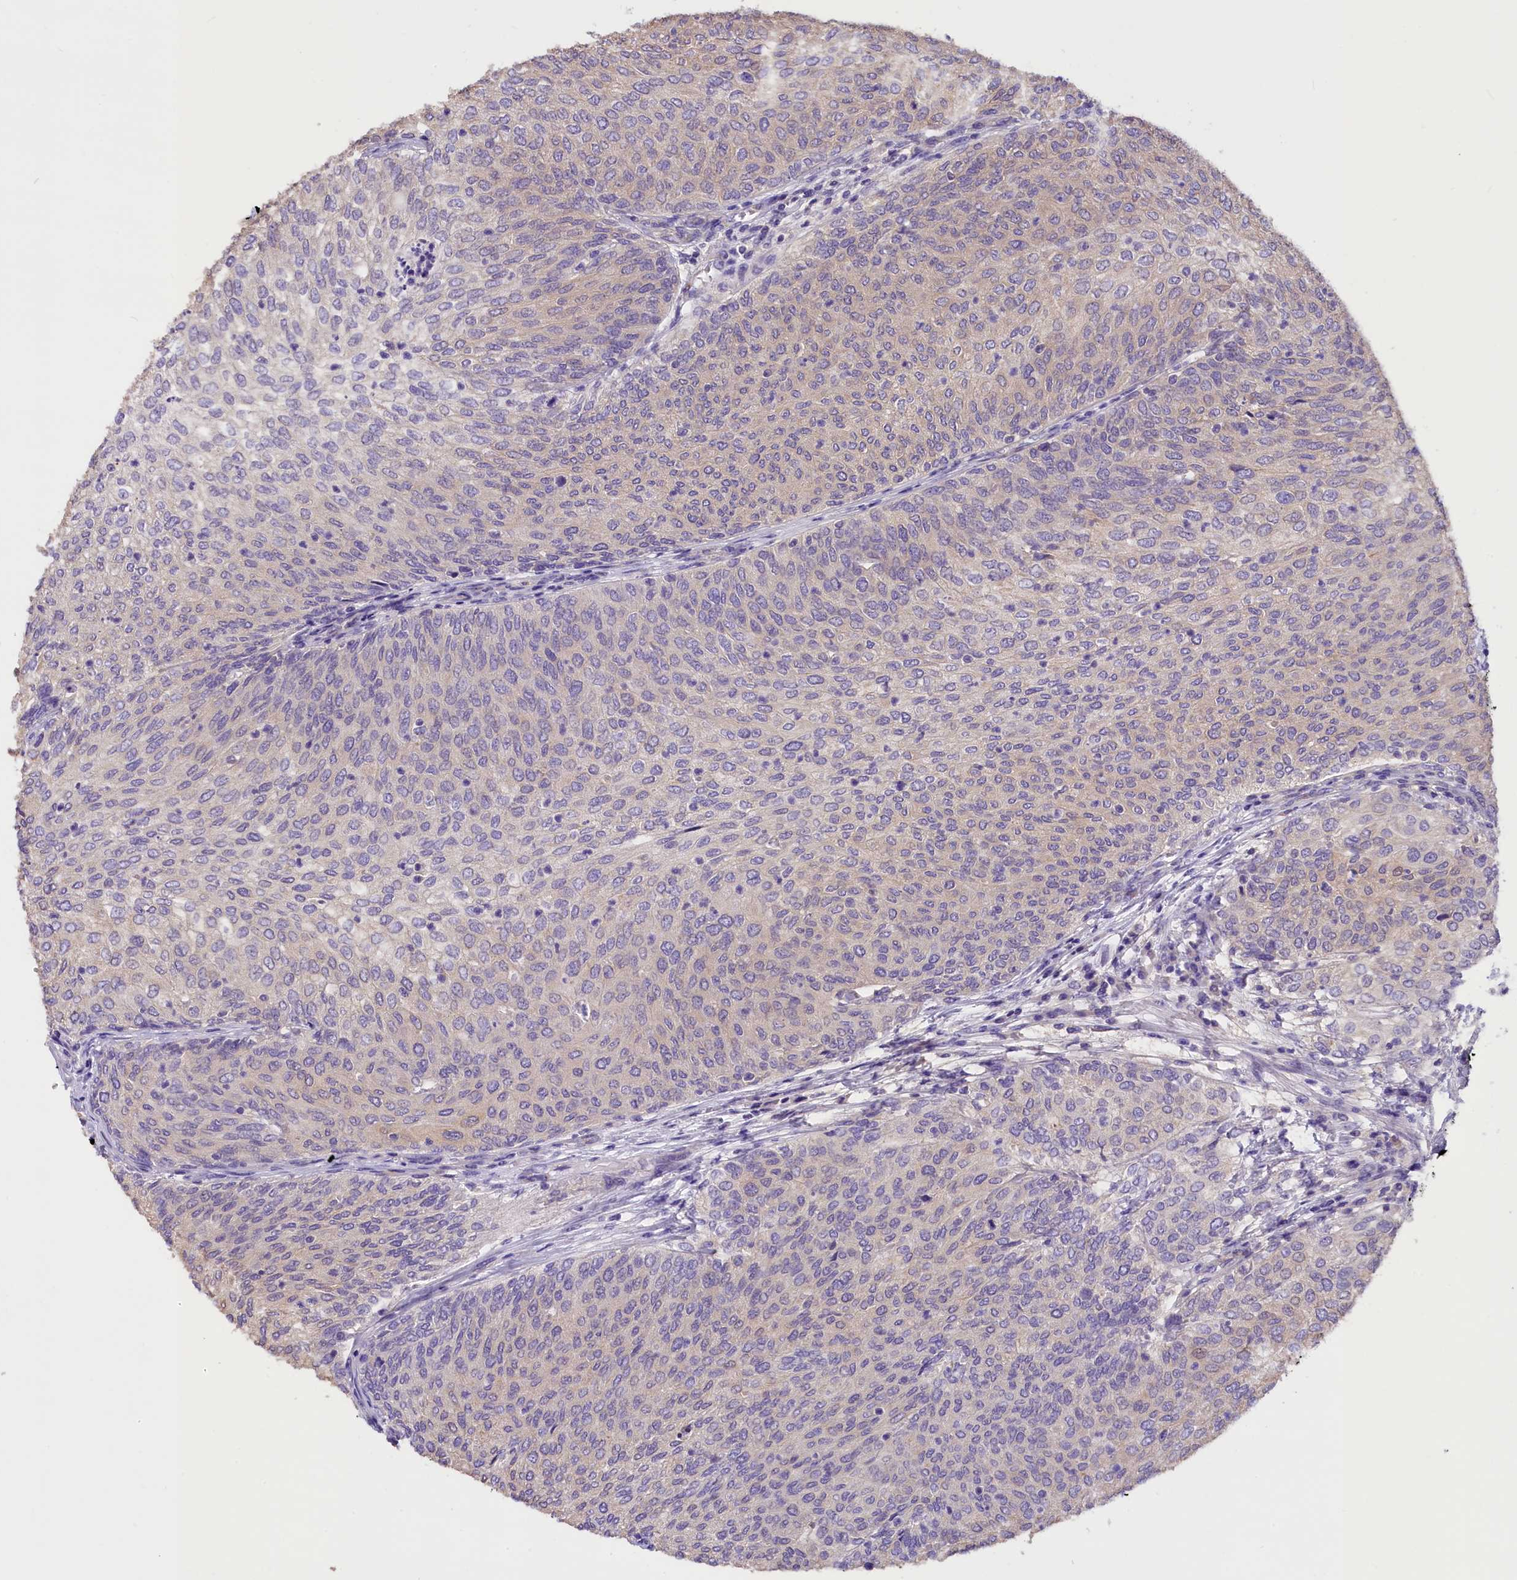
{"staining": {"intensity": "negative", "quantity": "none", "location": "none"}, "tissue": "urothelial cancer", "cell_type": "Tumor cells", "image_type": "cancer", "snomed": [{"axis": "morphology", "description": "Urothelial carcinoma, Low grade"}, {"axis": "topography", "description": "Urinary bladder"}], "caption": "The micrograph displays no significant expression in tumor cells of low-grade urothelial carcinoma.", "gene": "AP3B2", "patient": {"sex": "female", "age": 79}}